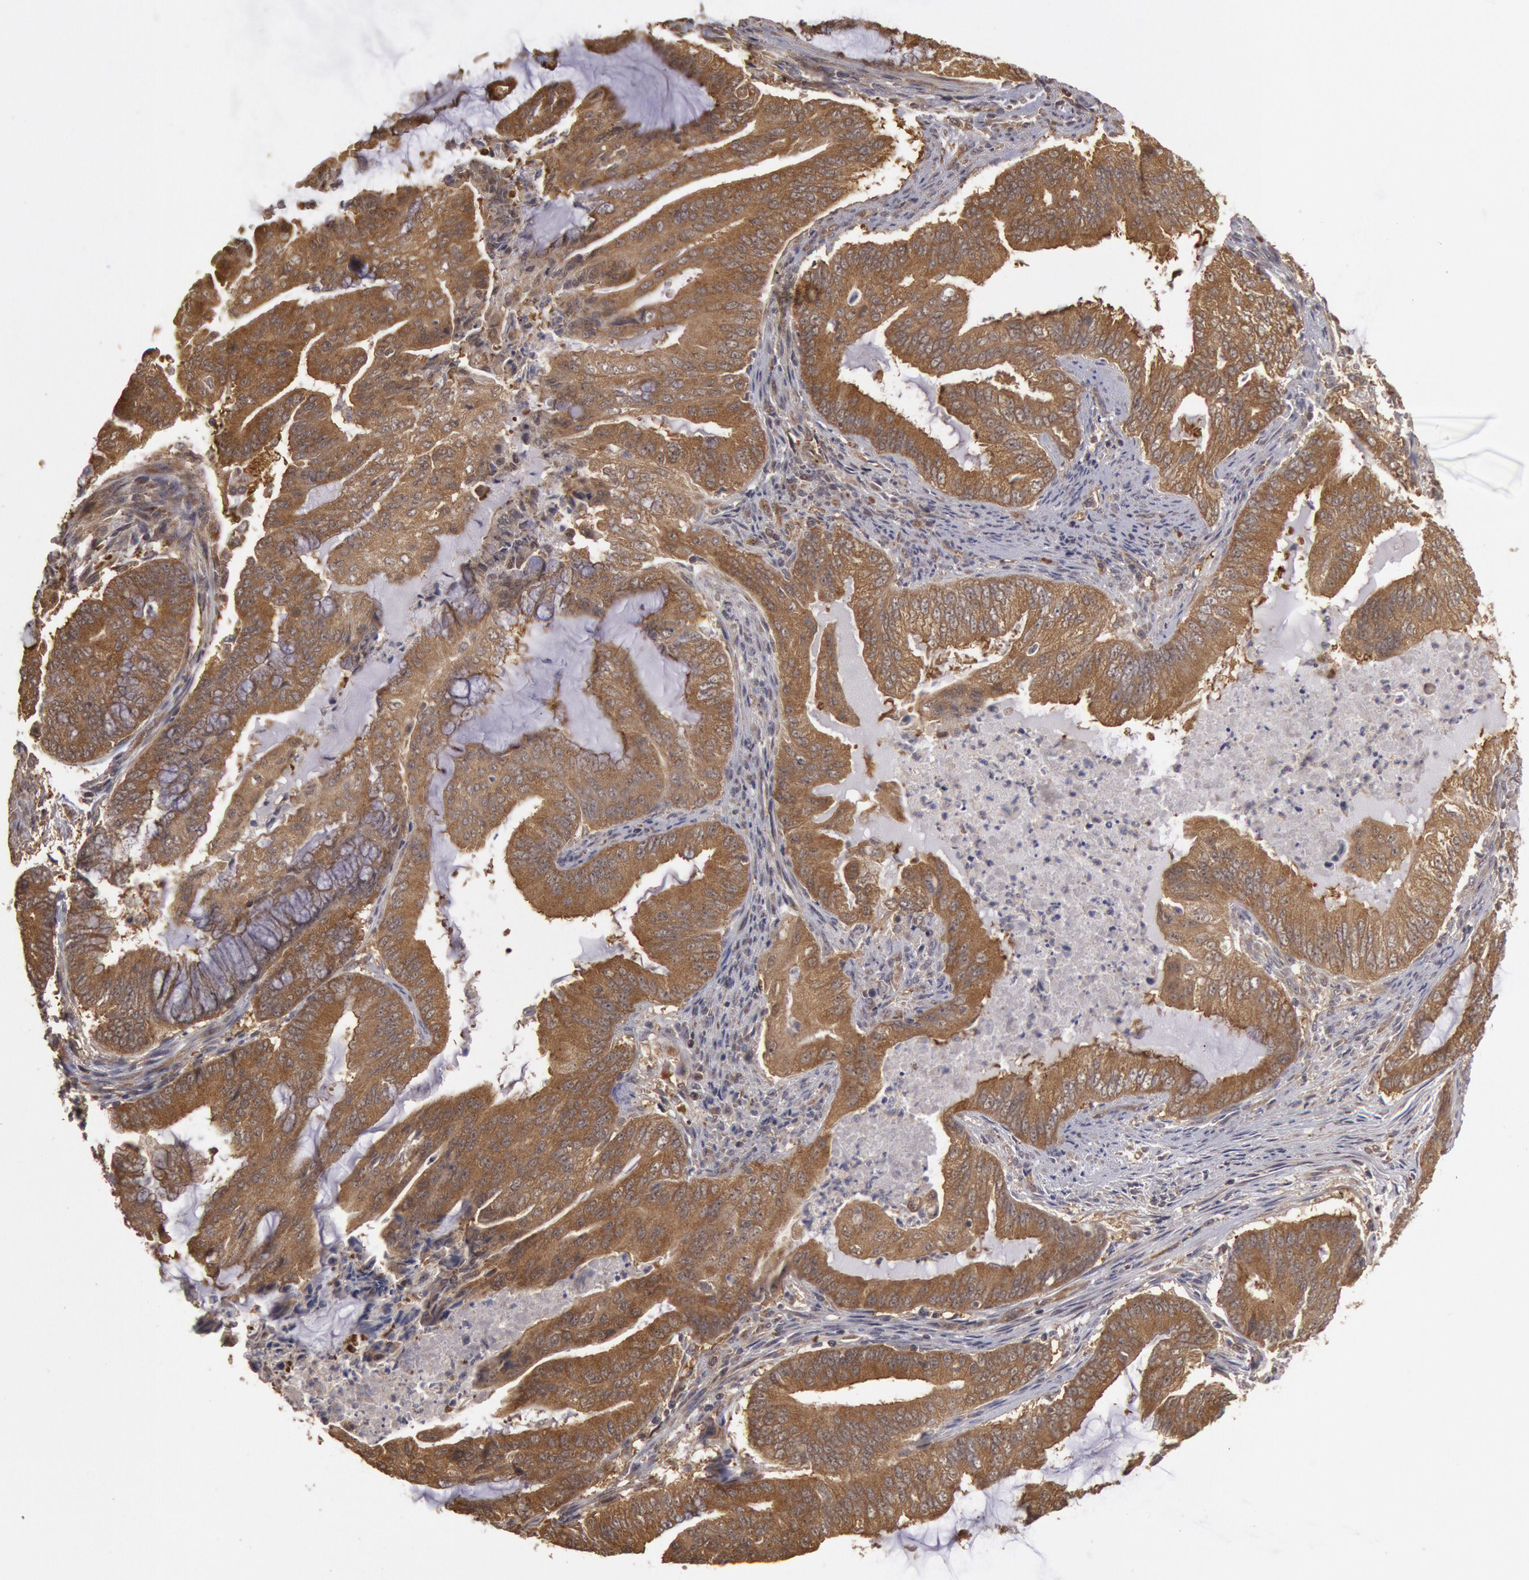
{"staining": {"intensity": "strong", "quantity": ">75%", "location": "cytoplasmic/membranous"}, "tissue": "endometrial cancer", "cell_type": "Tumor cells", "image_type": "cancer", "snomed": [{"axis": "morphology", "description": "Adenocarcinoma, NOS"}, {"axis": "topography", "description": "Endometrium"}], "caption": "This is an image of IHC staining of endometrial adenocarcinoma, which shows strong expression in the cytoplasmic/membranous of tumor cells.", "gene": "USP14", "patient": {"sex": "female", "age": 63}}